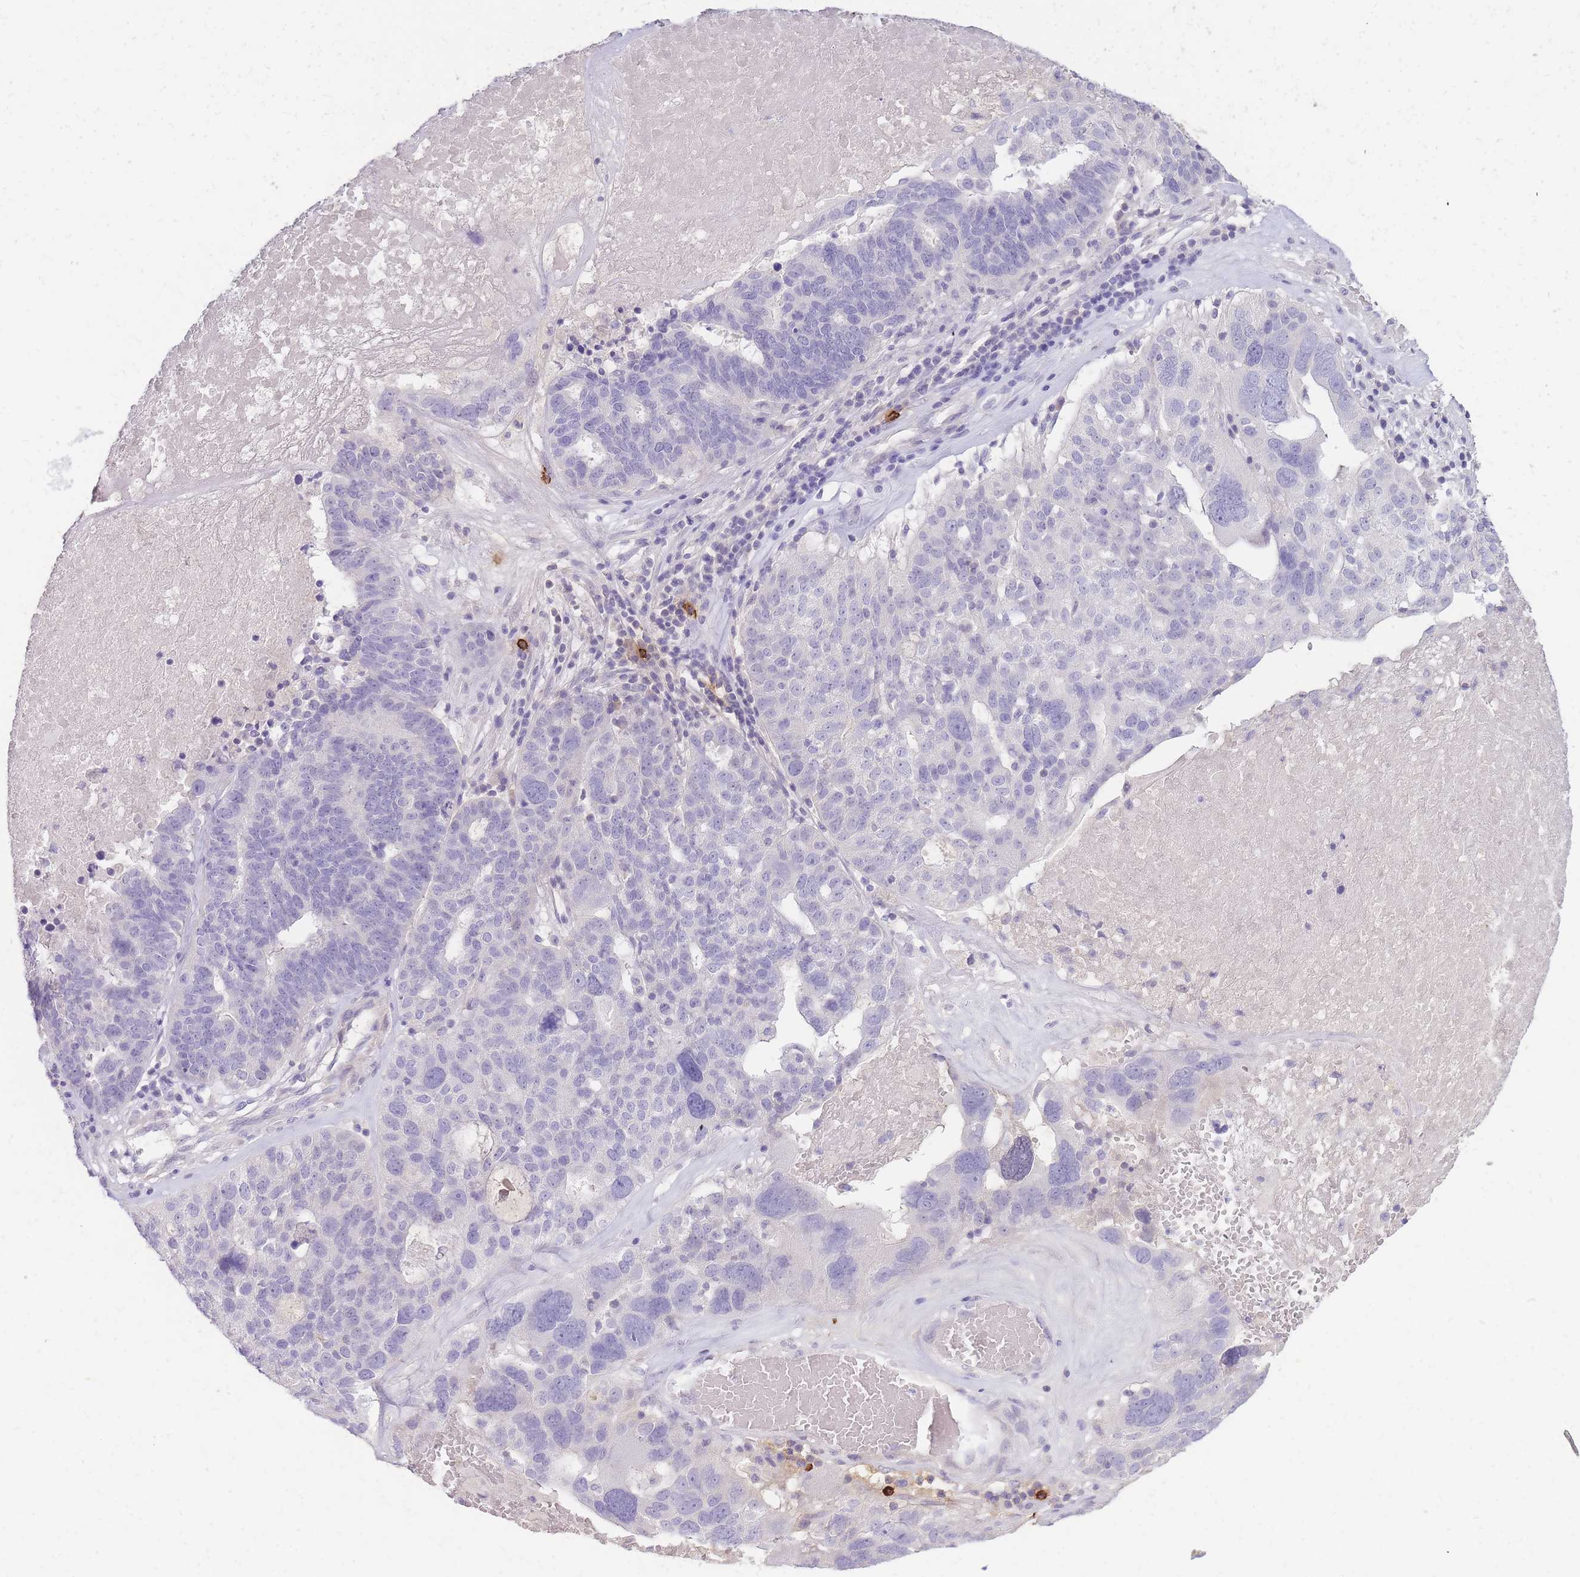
{"staining": {"intensity": "negative", "quantity": "none", "location": "none"}, "tissue": "ovarian cancer", "cell_type": "Tumor cells", "image_type": "cancer", "snomed": [{"axis": "morphology", "description": "Cystadenocarcinoma, serous, NOS"}, {"axis": "topography", "description": "Ovary"}], "caption": "This is an IHC histopathology image of human ovarian serous cystadenocarcinoma. There is no expression in tumor cells.", "gene": "TPSD1", "patient": {"sex": "female", "age": 59}}